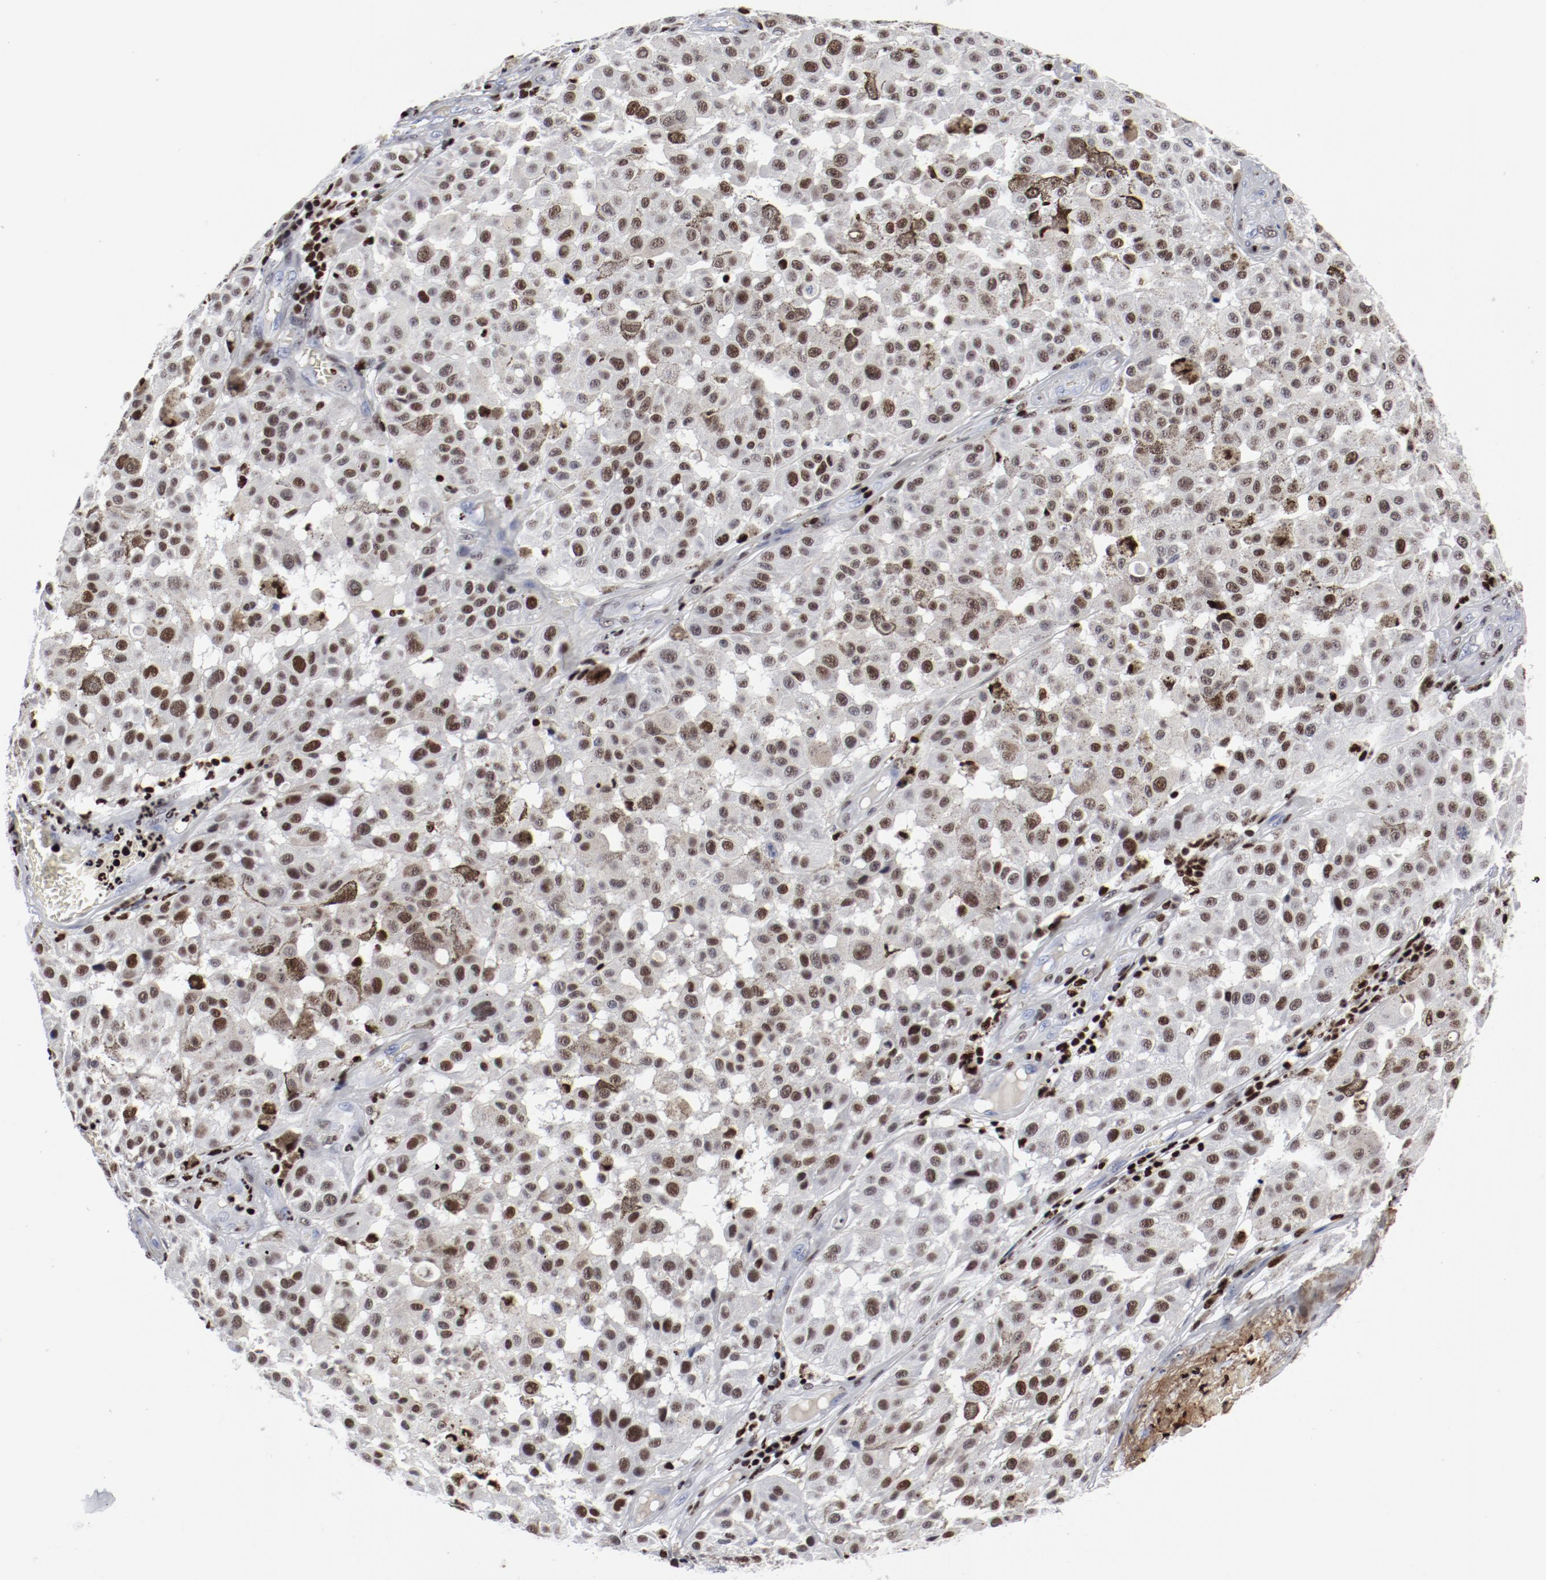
{"staining": {"intensity": "moderate", "quantity": ">75%", "location": "cytoplasmic/membranous,nuclear"}, "tissue": "melanoma", "cell_type": "Tumor cells", "image_type": "cancer", "snomed": [{"axis": "morphology", "description": "Malignant melanoma, NOS"}, {"axis": "topography", "description": "Skin"}], "caption": "Immunohistochemistry (IHC) of human malignant melanoma exhibits medium levels of moderate cytoplasmic/membranous and nuclear expression in approximately >75% of tumor cells.", "gene": "SMARCC2", "patient": {"sex": "female", "age": 64}}